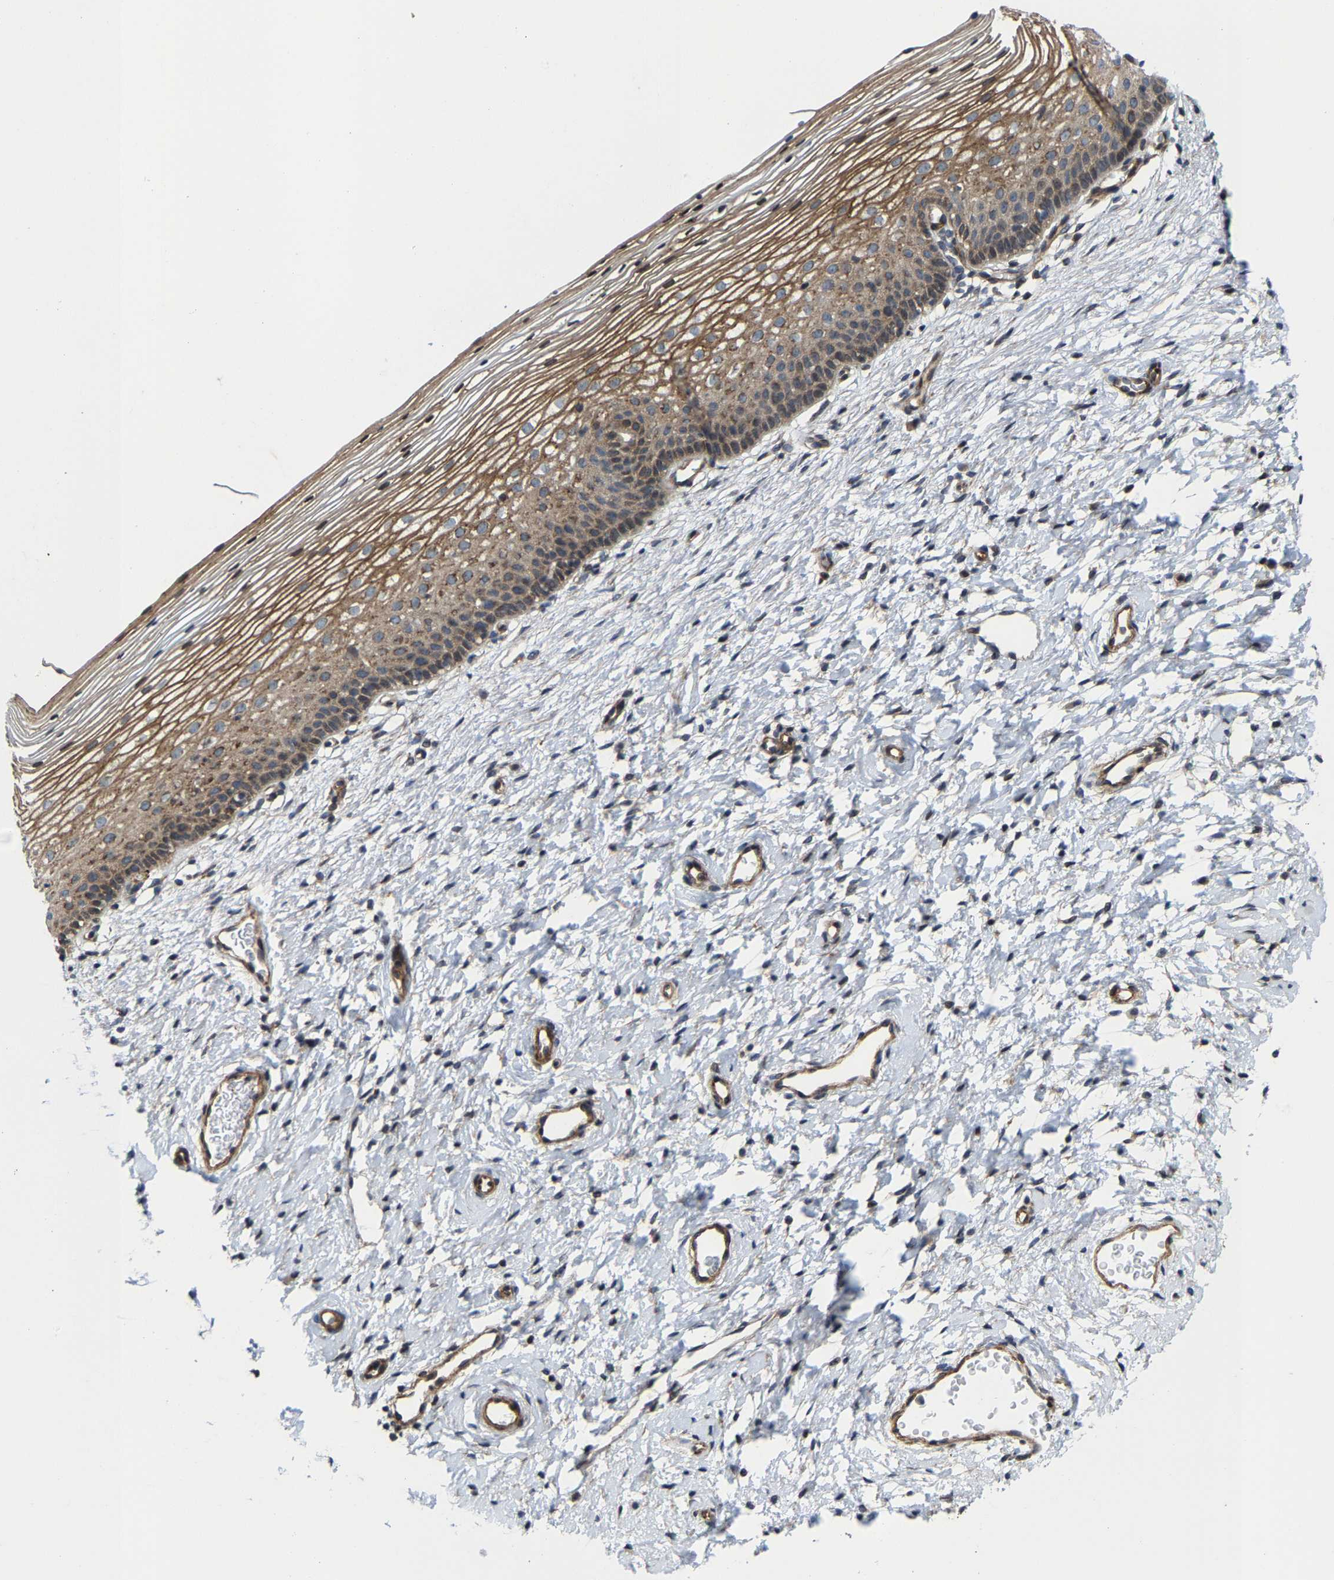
{"staining": {"intensity": "weak", "quantity": "<25%", "location": "cytoplasmic/membranous"}, "tissue": "cervix", "cell_type": "Glandular cells", "image_type": "normal", "snomed": [{"axis": "morphology", "description": "Normal tissue, NOS"}, {"axis": "topography", "description": "Cervix"}], "caption": "DAB immunohistochemical staining of unremarkable cervix shows no significant positivity in glandular cells.", "gene": "TGFB1I1", "patient": {"sex": "female", "age": 72}}